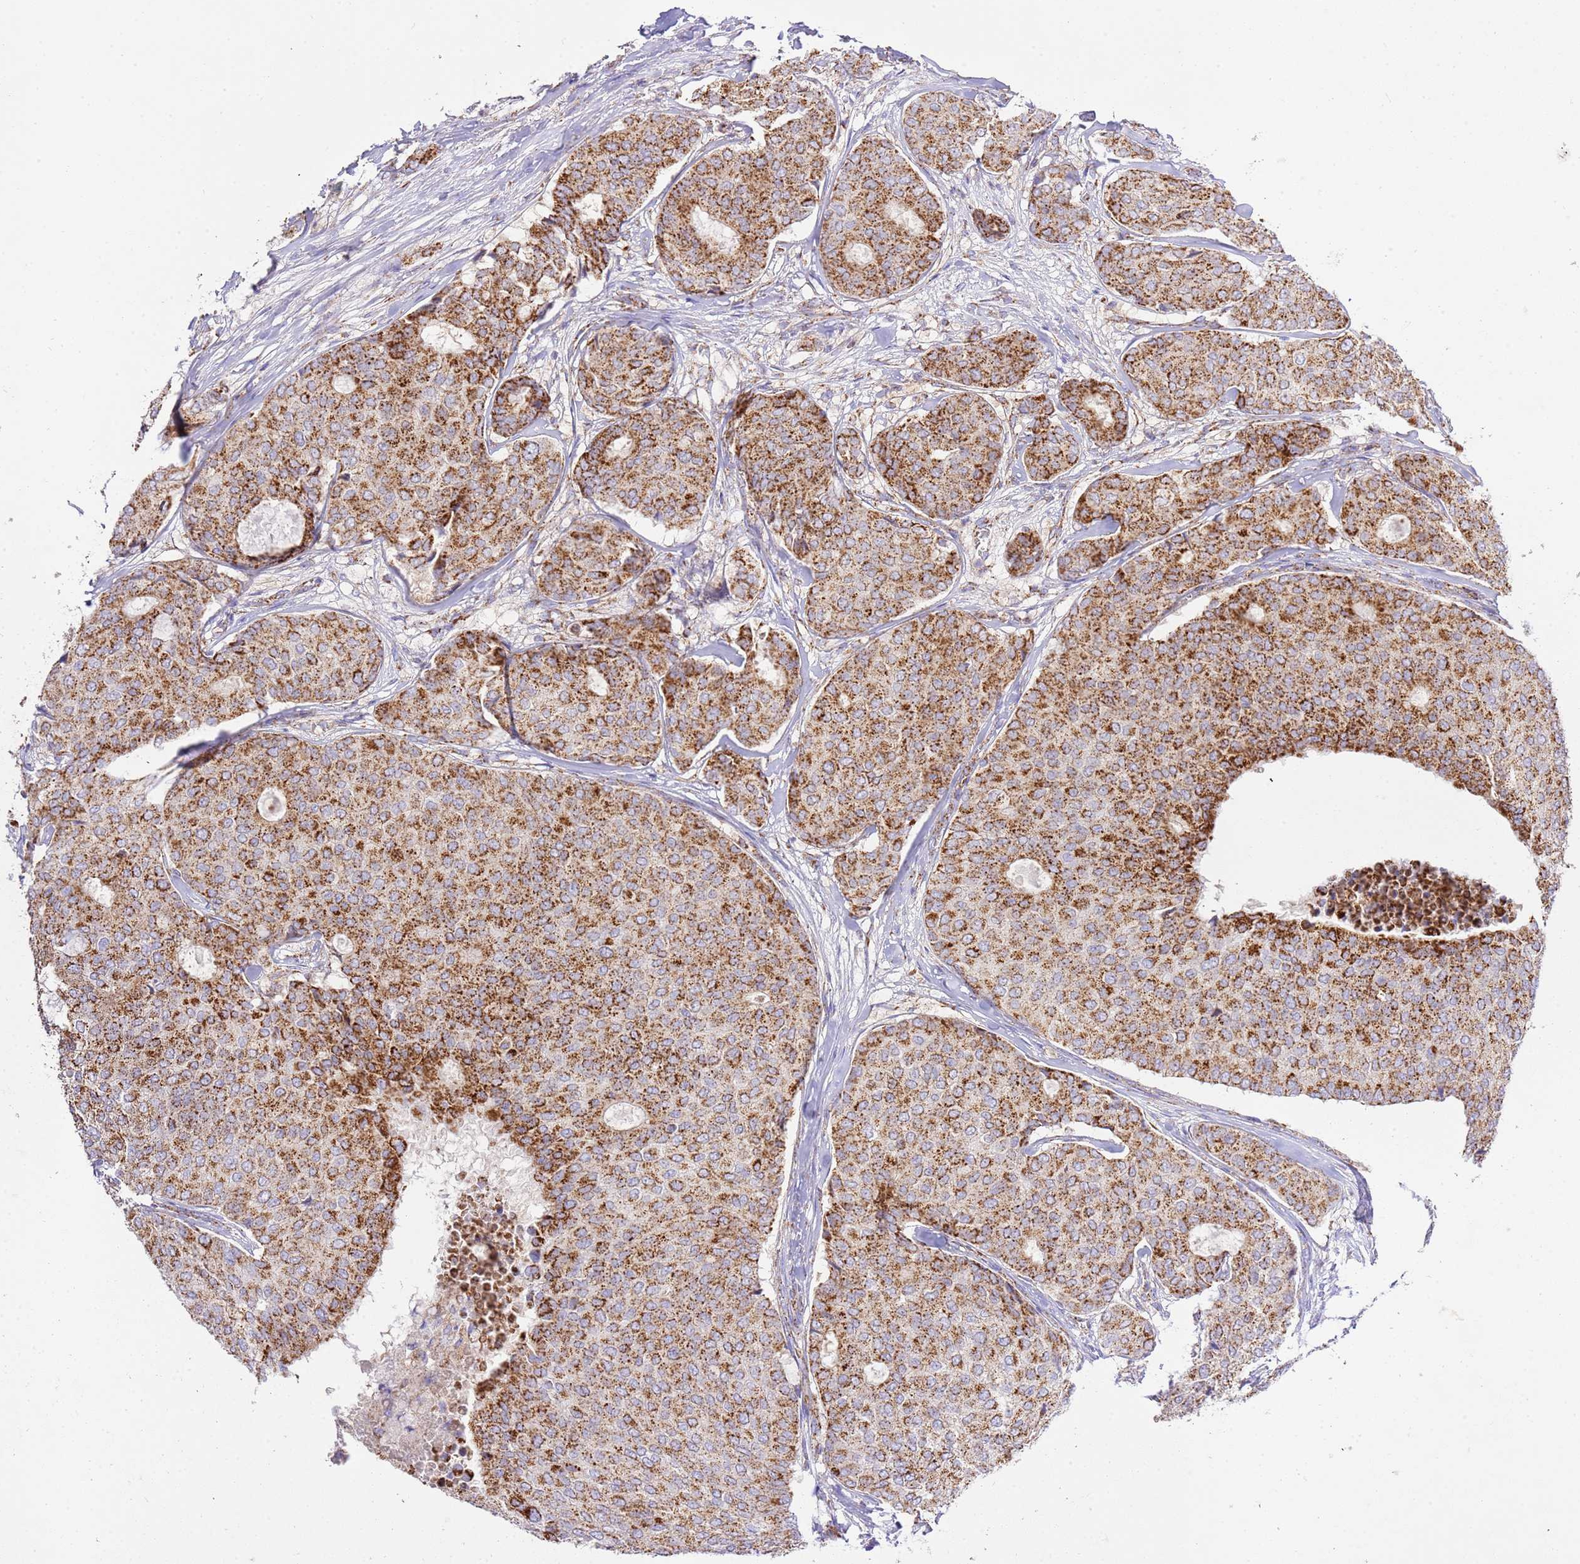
{"staining": {"intensity": "strong", "quantity": ">75%", "location": "cytoplasmic/membranous"}, "tissue": "breast cancer", "cell_type": "Tumor cells", "image_type": "cancer", "snomed": [{"axis": "morphology", "description": "Duct carcinoma"}, {"axis": "topography", "description": "Breast"}], "caption": "DAB (3,3'-diaminobenzidine) immunohistochemical staining of breast cancer (intraductal carcinoma) displays strong cytoplasmic/membranous protein expression in about >75% of tumor cells.", "gene": "ZBTB39", "patient": {"sex": "female", "age": 75}}